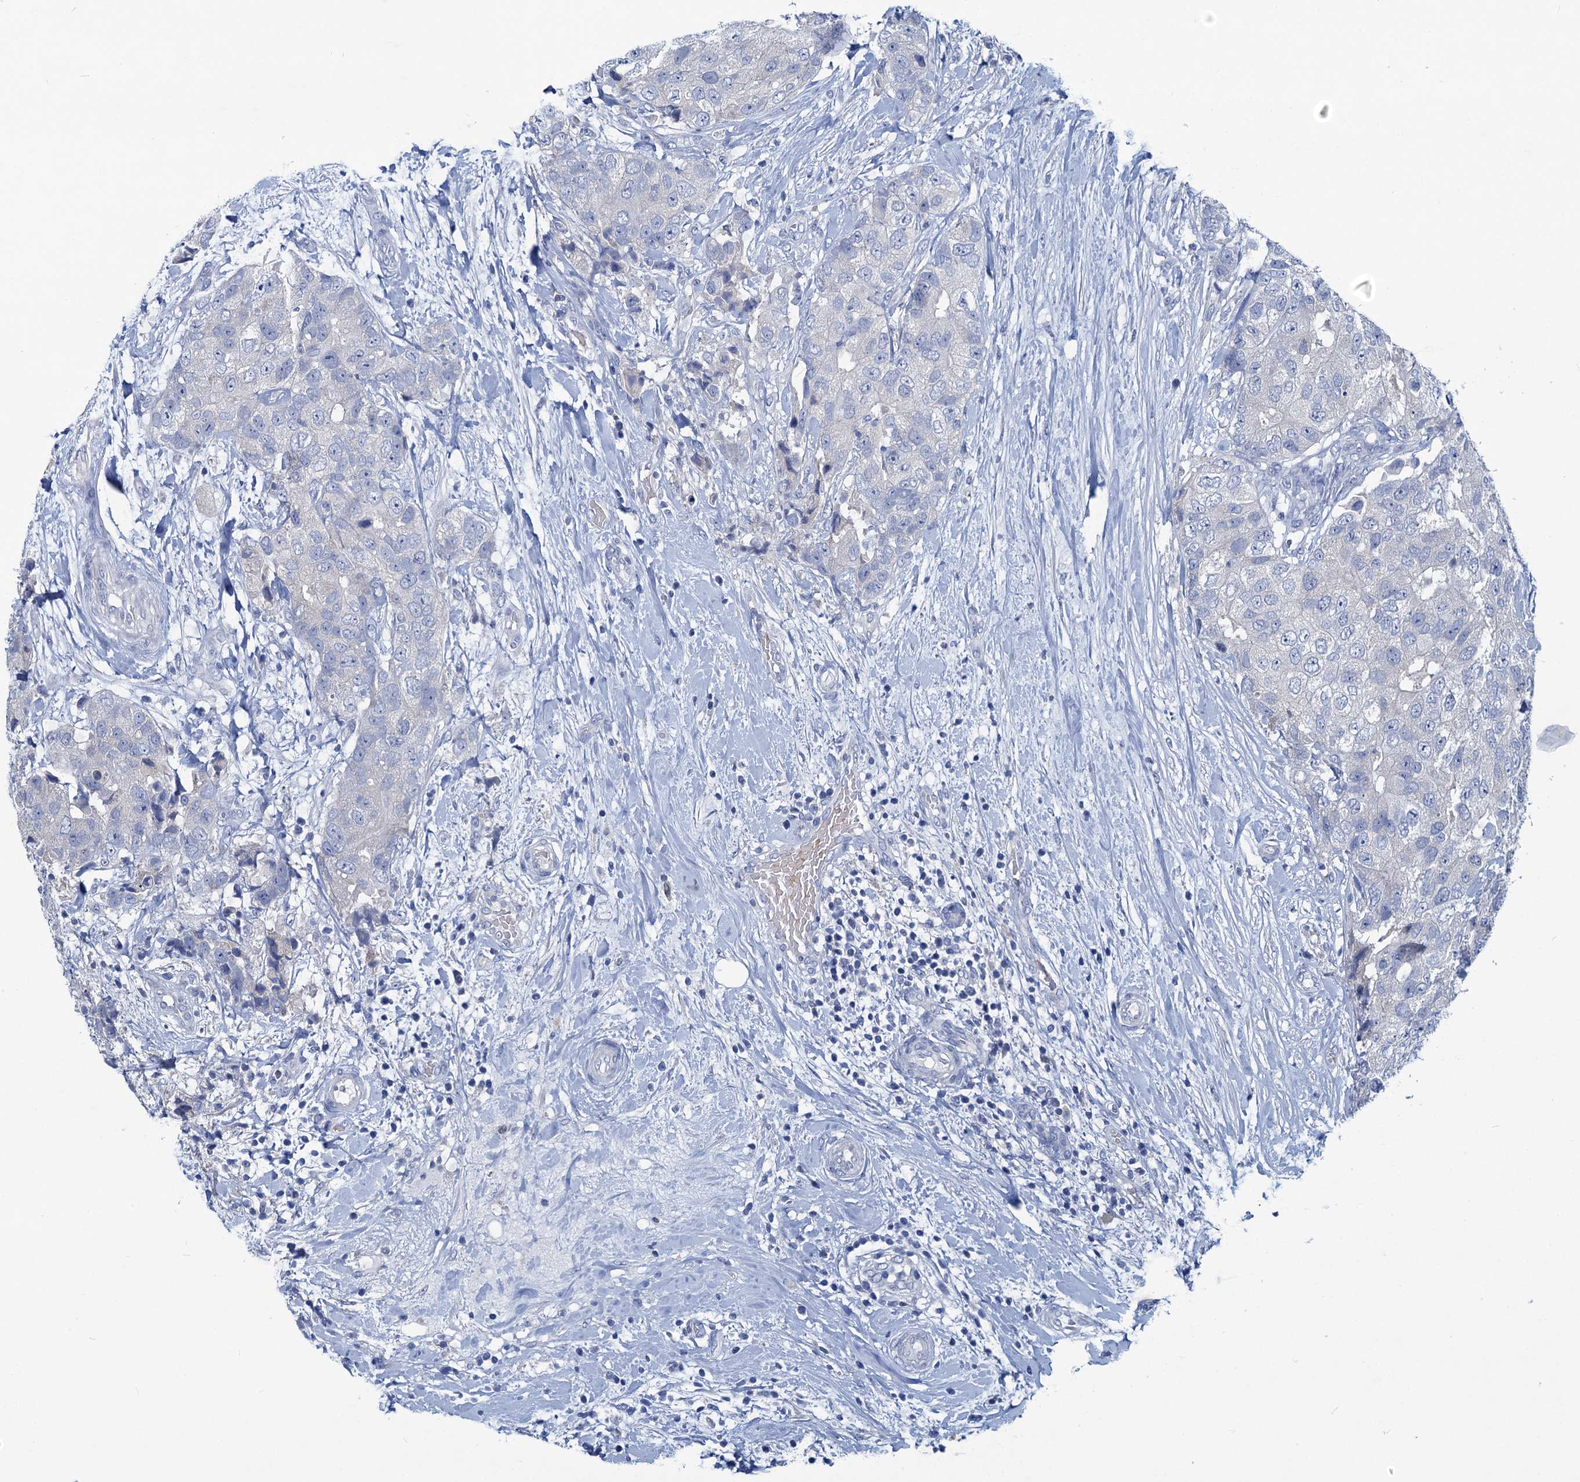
{"staining": {"intensity": "negative", "quantity": "none", "location": "none"}, "tissue": "breast cancer", "cell_type": "Tumor cells", "image_type": "cancer", "snomed": [{"axis": "morphology", "description": "Duct carcinoma"}, {"axis": "topography", "description": "Breast"}], "caption": "Intraductal carcinoma (breast) was stained to show a protein in brown. There is no significant staining in tumor cells.", "gene": "RTKN2", "patient": {"sex": "female", "age": 62}}